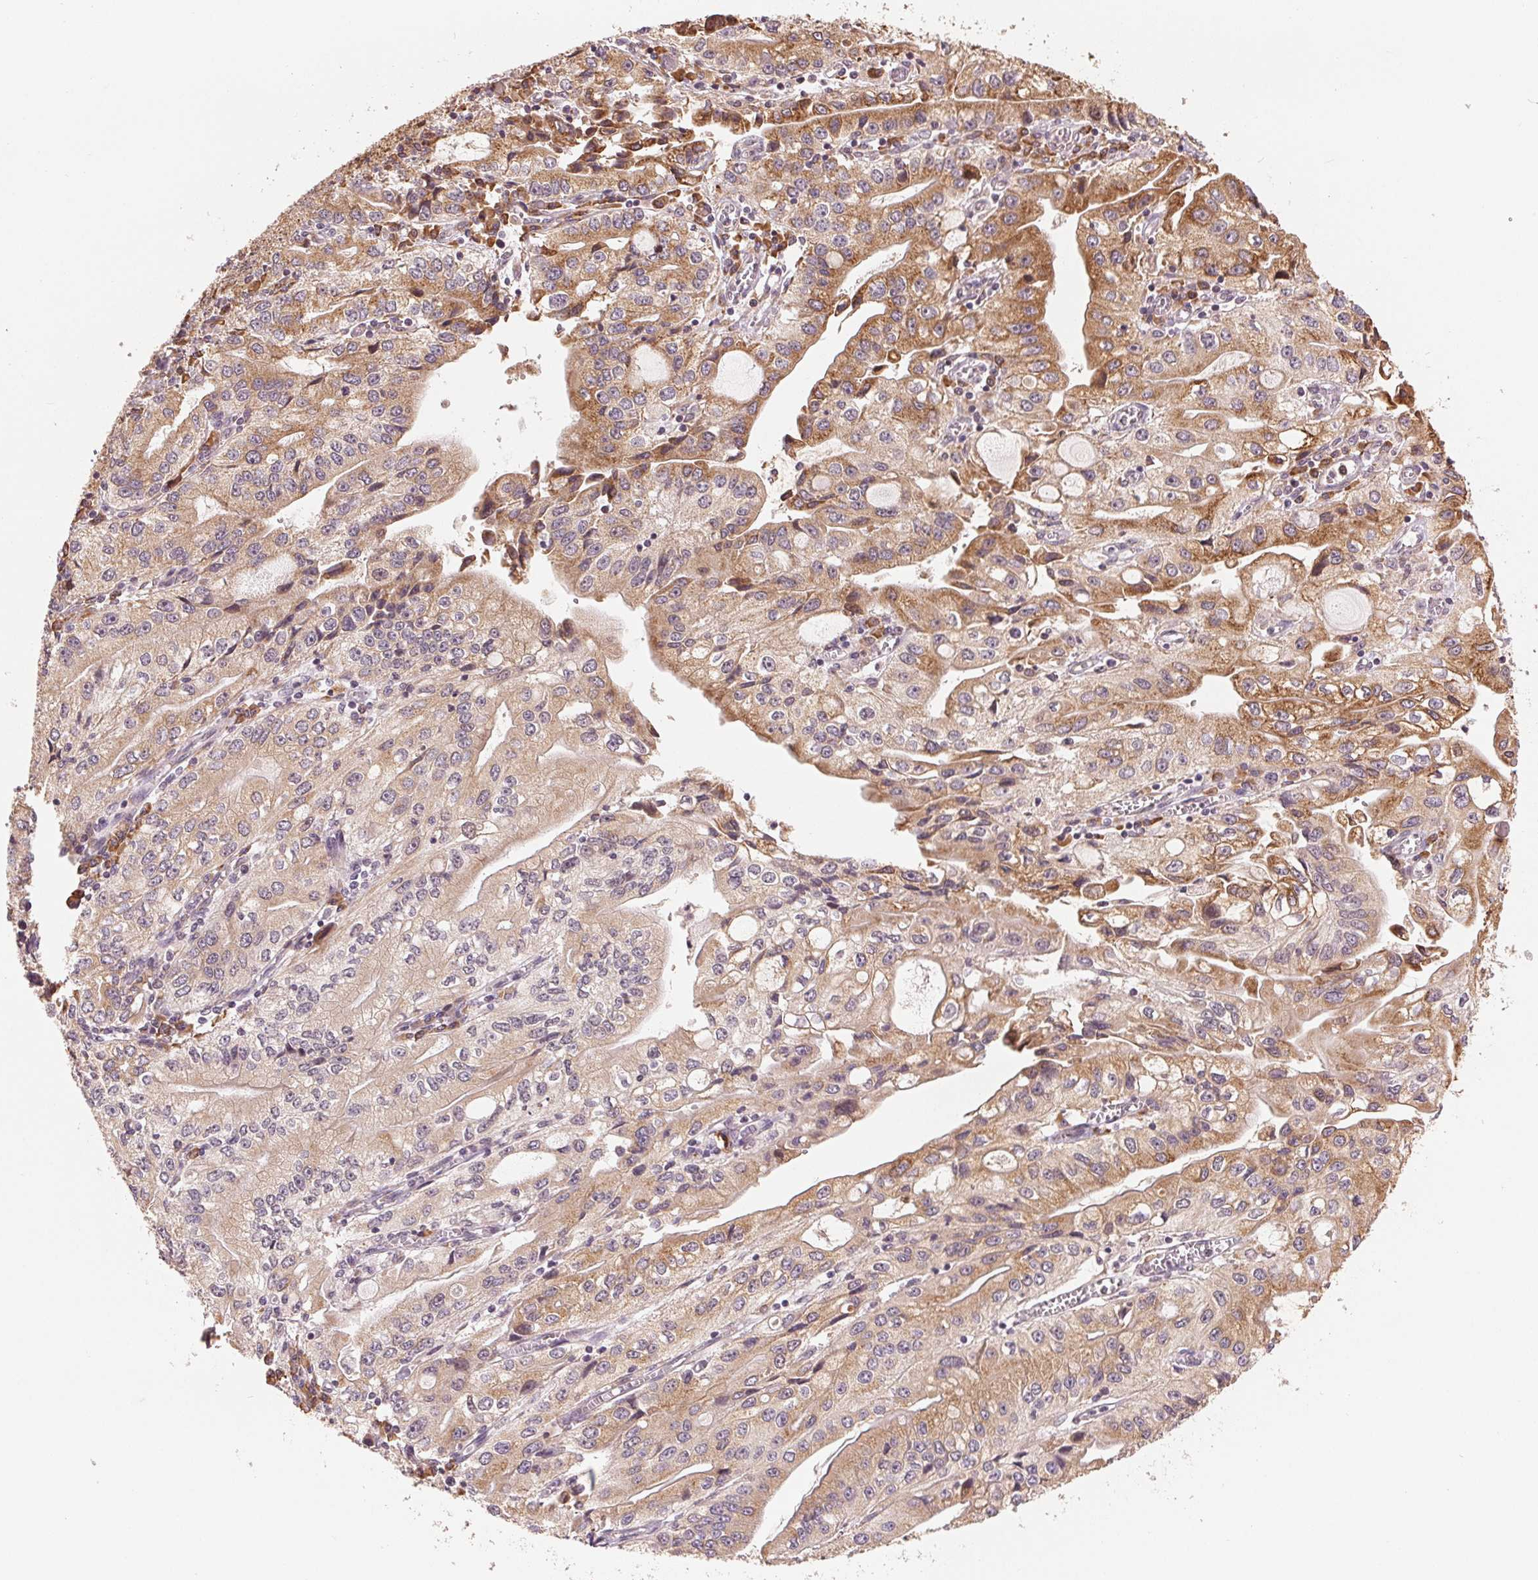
{"staining": {"intensity": "moderate", "quantity": ">75%", "location": "cytoplasmic/membranous"}, "tissue": "stomach cancer", "cell_type": "Tumor cells", "image_type": "cancer", "snomed": [{"axis": "morphology", "description": "Adenocarcinoma, NOS"}, {"axis": "topography", "description": "Stomach, lower"}], "caption": "Stomach adenocarcinoma was stained to show a protein in brown. There is medium levels of moderate cytoplasmic/membranous staining in about >75% of tumor cells.", "gene": "SLC20A1", "patient": {"sex": "female", "age": 72}}